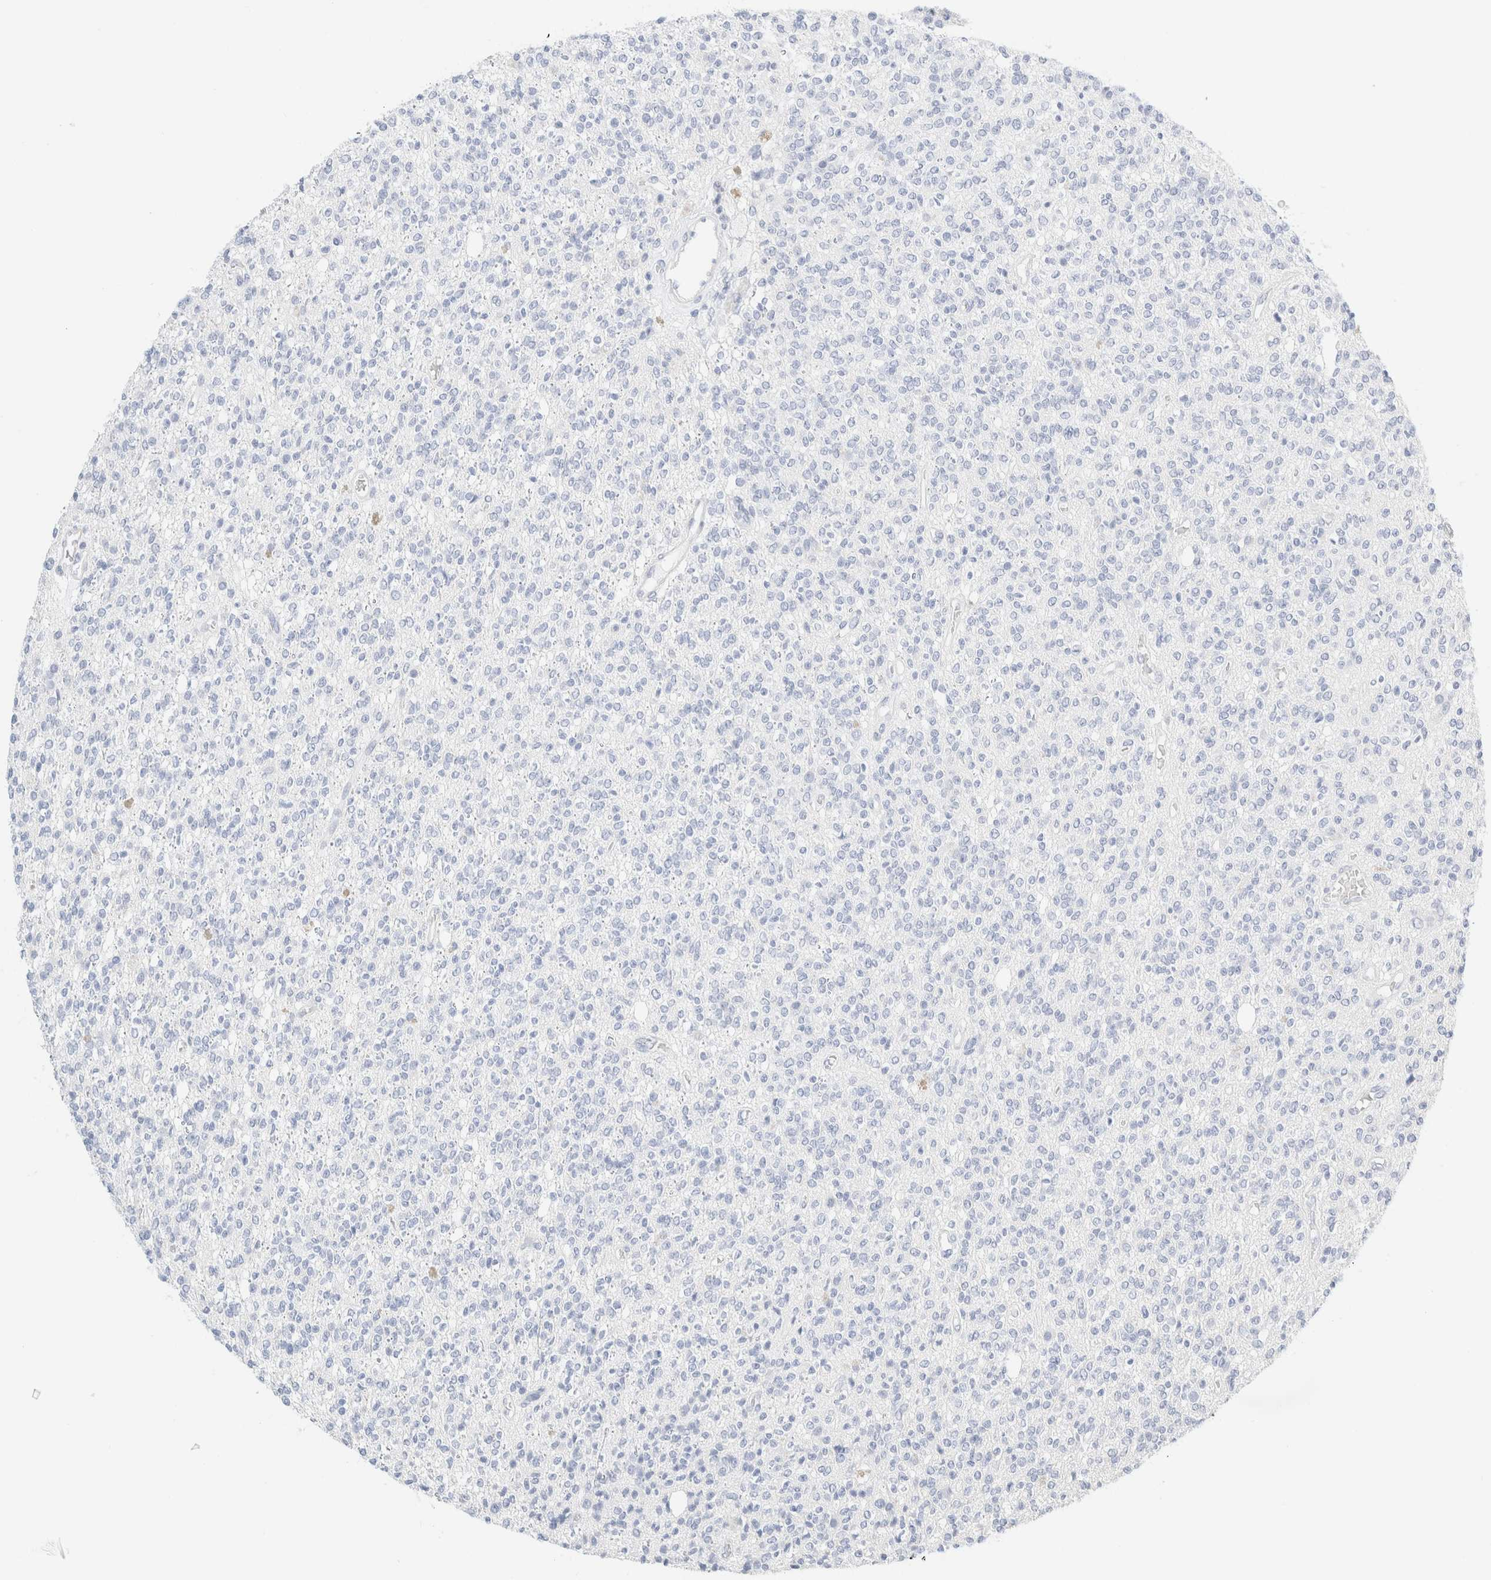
{"staining": {"intensity": "negative", "quantity": "none", "location": "none"}, "tissue": "glioma", "cell_type": "Tumor cells", "image_type": "cancer", "snomed": [{"axis": "morphology", "description": "Glioma, malignant, High grade"}, {"axis": "topography", "description": "Brain"}], "caption": "Malignant glioma (high-grade) stained for a protein using immunohistochemistry (IHC) displays no positivity tumor cells.", "gene": "DPYS", "patient": {"sex": "male", "age": 34}}